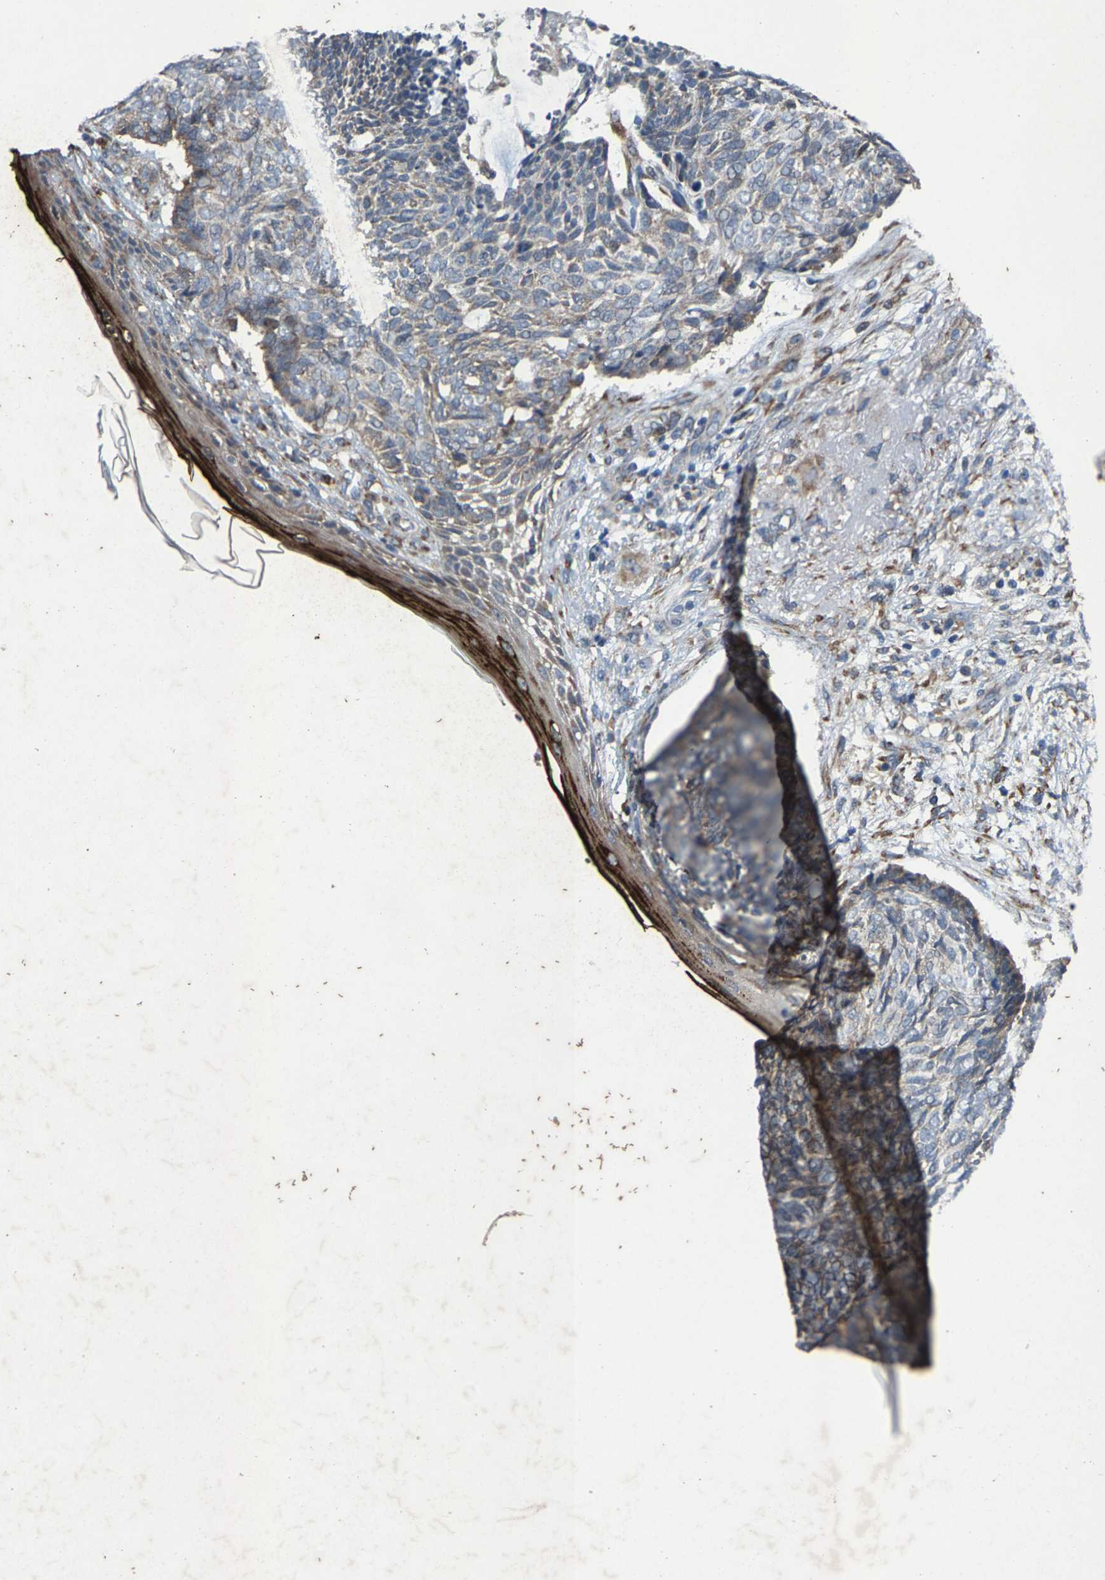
{"staining": {"intensity": "weak", "quantity": "<25%", "location": "cytoplasmic/membranous"}, "tissue": "skin cancer", "cell_type": "Tumor cells", "image_type": "cancer", "snomed": [{"axis": "morphology", "description": "Basal cell carcinoma"}, {"axis": "topography", "description": "Skin"}], "caption": "Image shows no protein positivity in tumor cells of skin basal cell carcinoma tissue.", "gene": "PDP1", "patient": {"sex": "female", "age": 84}}